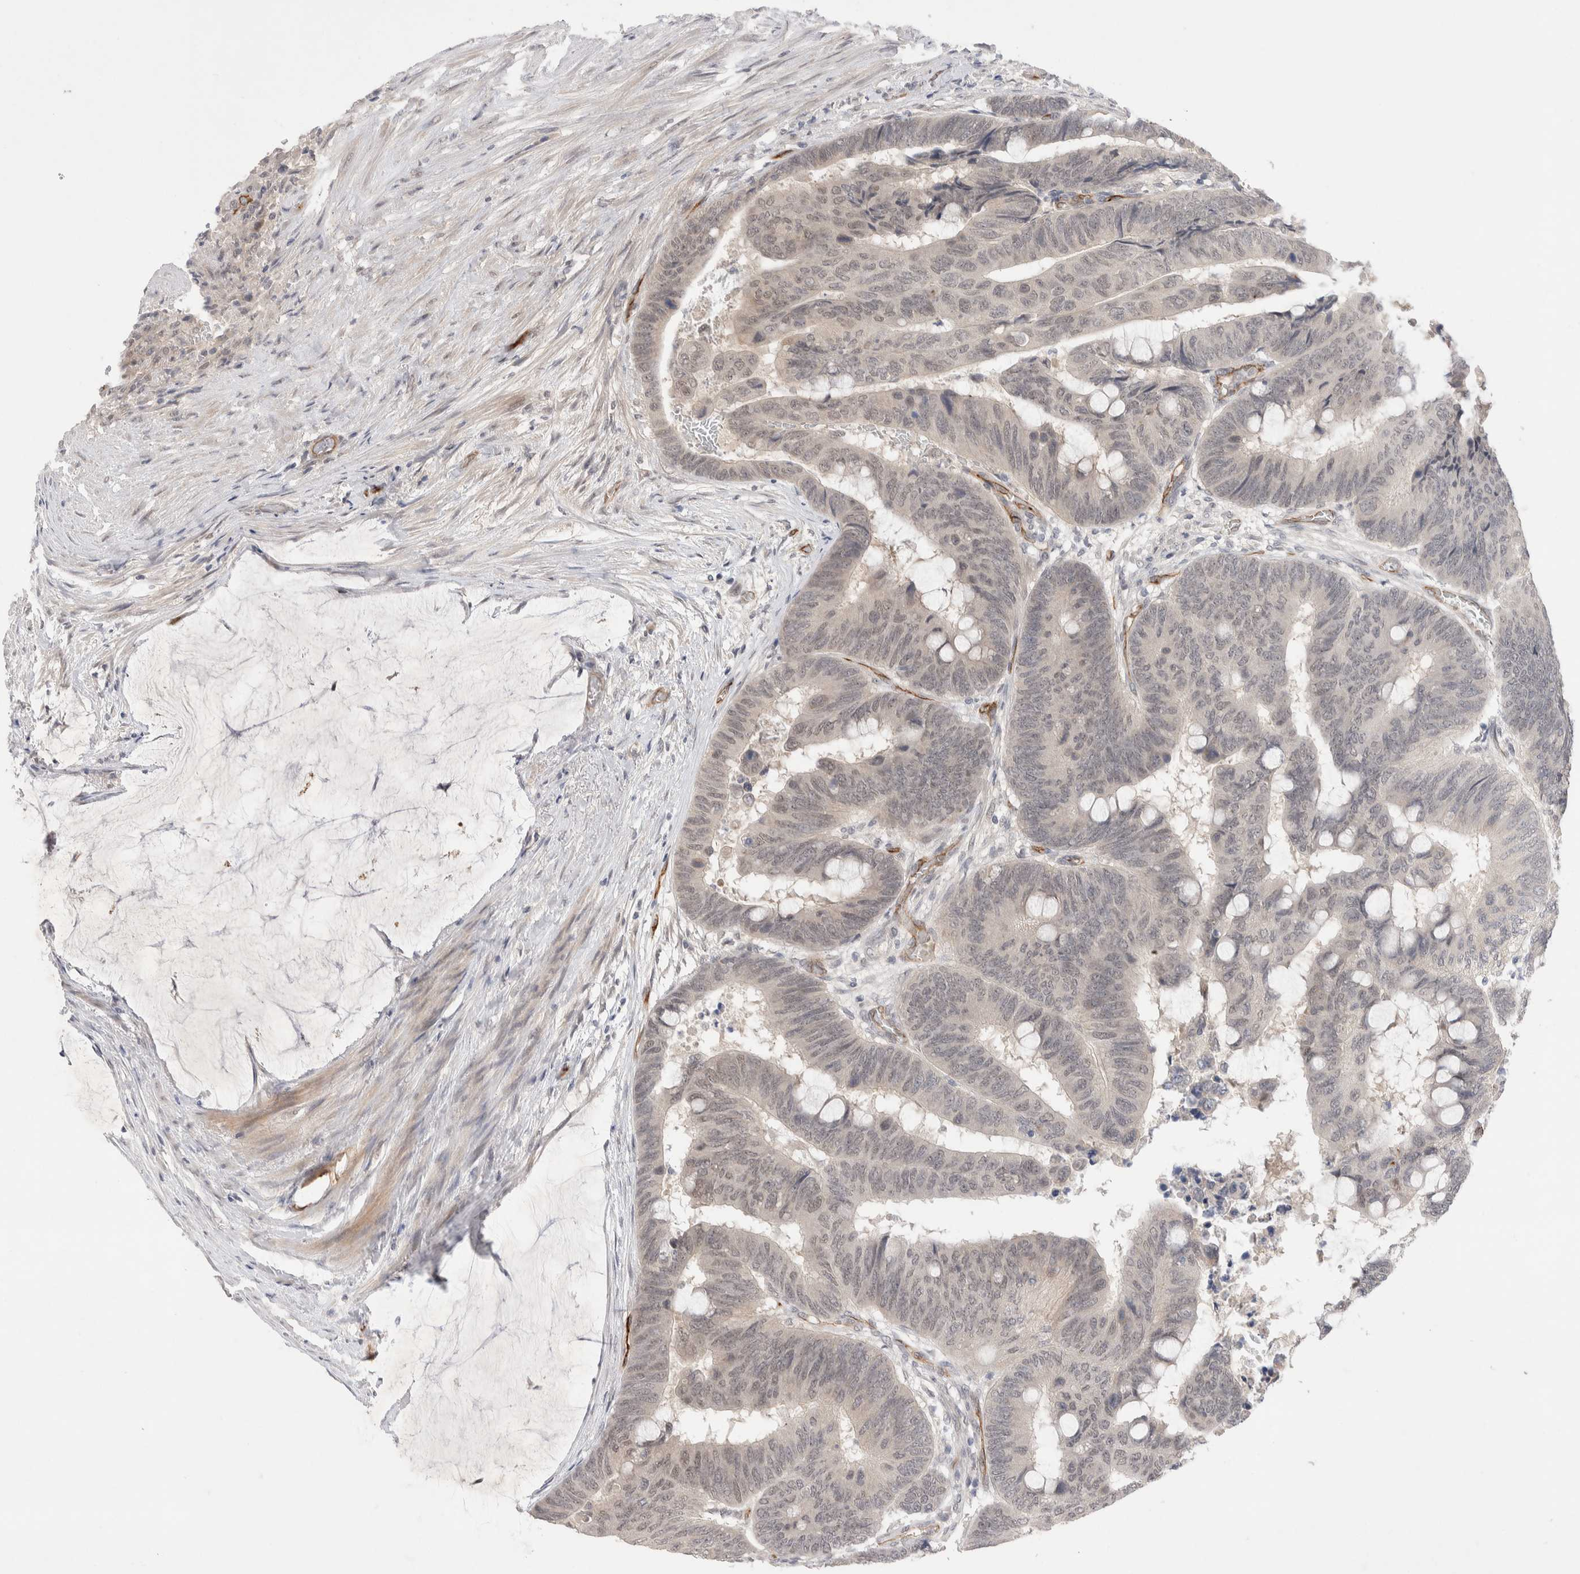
{"staining": {"intensity": "weak", "quantity": "<25%", "location": "cytoplasmic/membranous,nuclear"}, "tissue": "colorectal cancer", "cell_type": "Tumor cells", "image_type": "cancer", "snomed": [{"axis": "morphology", "description": "Normal tissue, NOS"}, {"axis": "morphology", "description": "Adenocarcinoma, NOS"}, {"axis": "topography", "description": "Rectum"}], "caption": "There is no significant positivity in tumor cells of colorectal adenocarcinoma.", "gene": "ZNF704", "patient": {"sex": "male", "age": 92}}